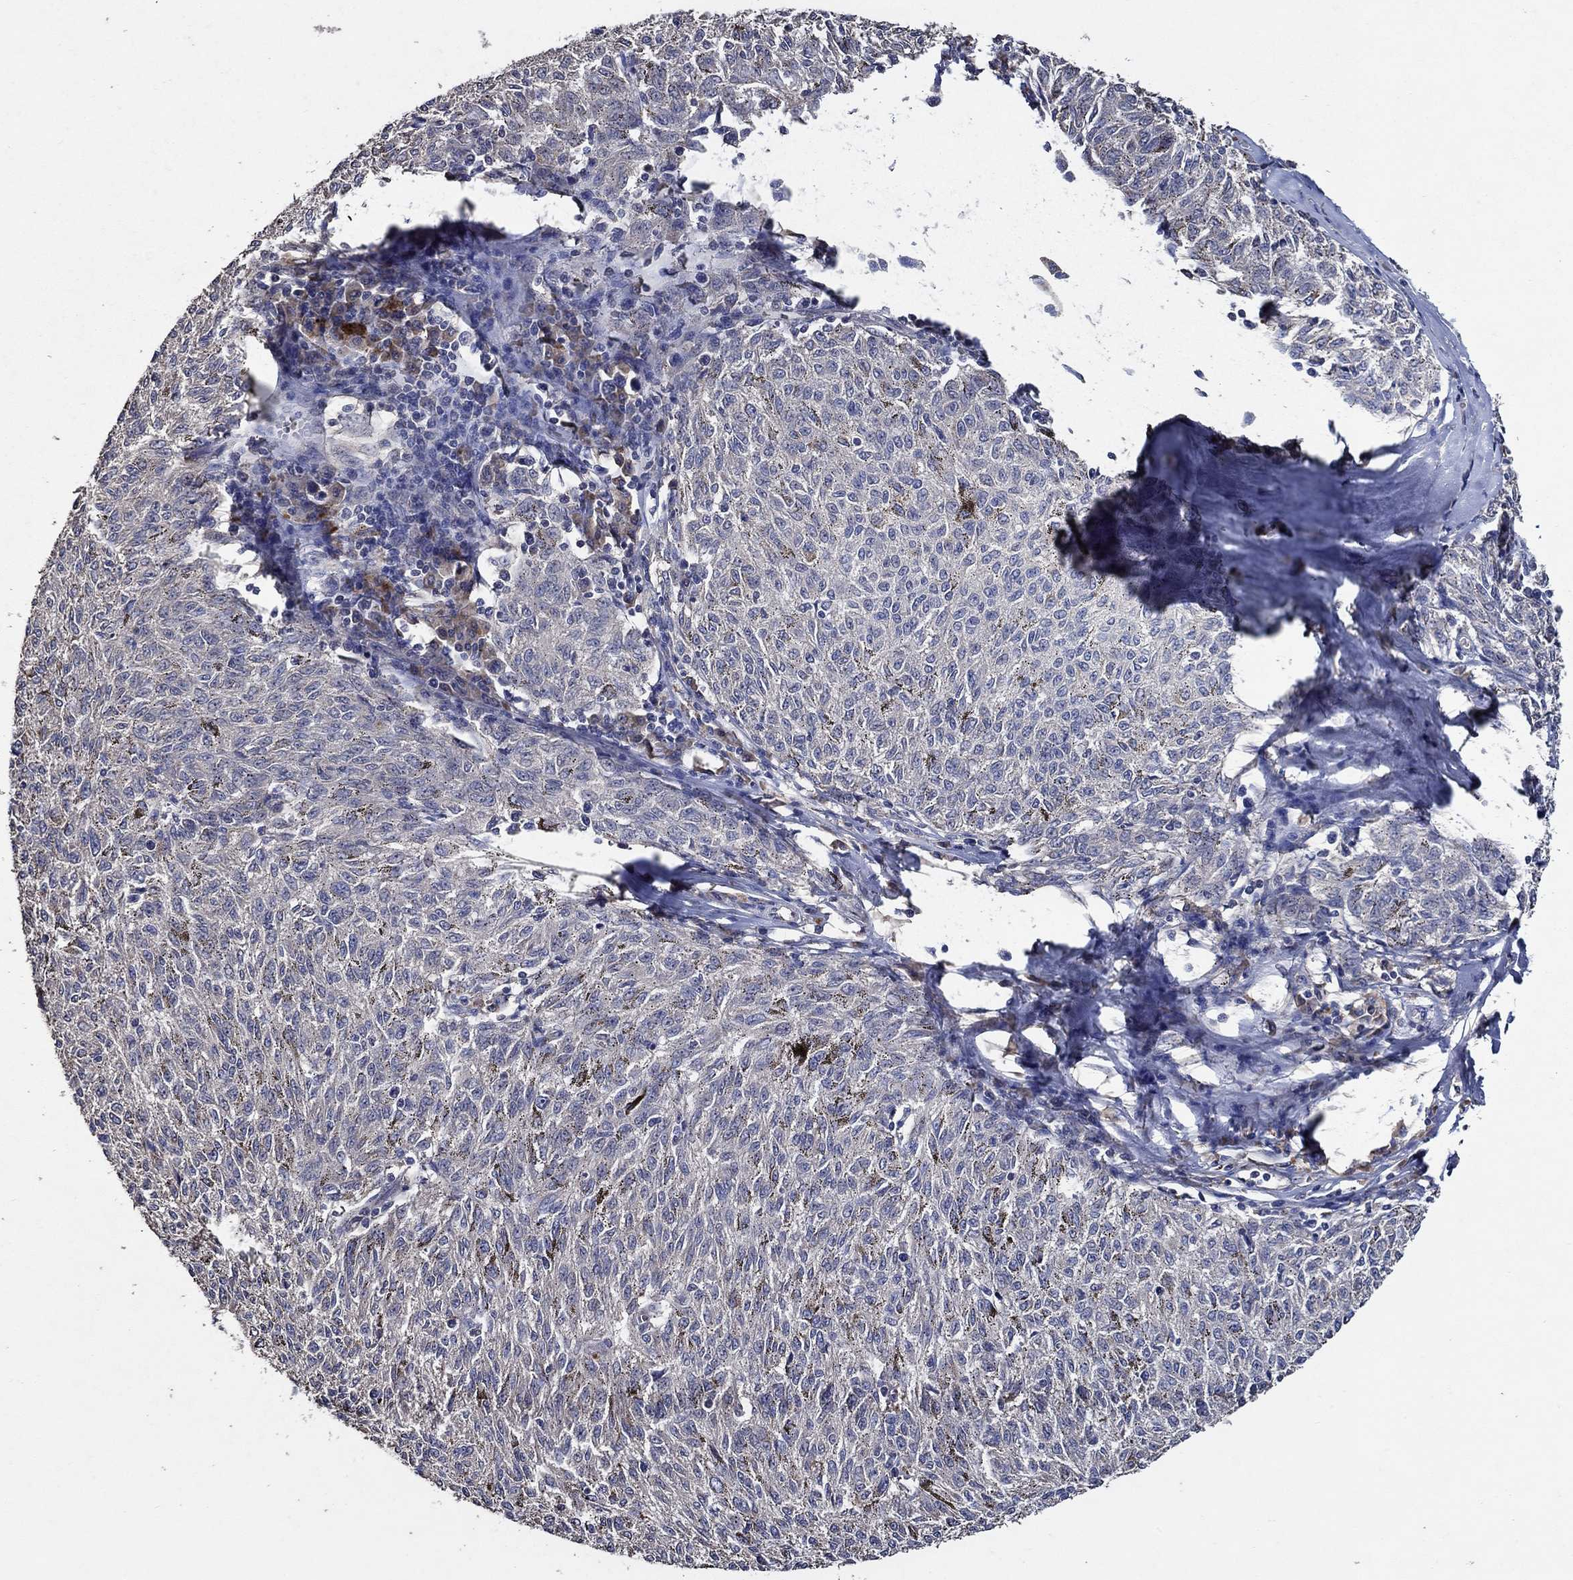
{"staining": {"intensity": "negative", "quantity": "none", "location": "none"}, "tissue": "melanoma", "cell_type": "Tumor cells", "image_type": "cancer", "snomed": [{"axis": "morphology", "description": "Malignant melanoma, NOS"}, {"axis": "topography", "description": "Skin"}], "caption": "There is no significant expression in tumor cells of malignant melanoma.", "gene": "HAP1", "patient": {"sex": "female", "age": 72}}